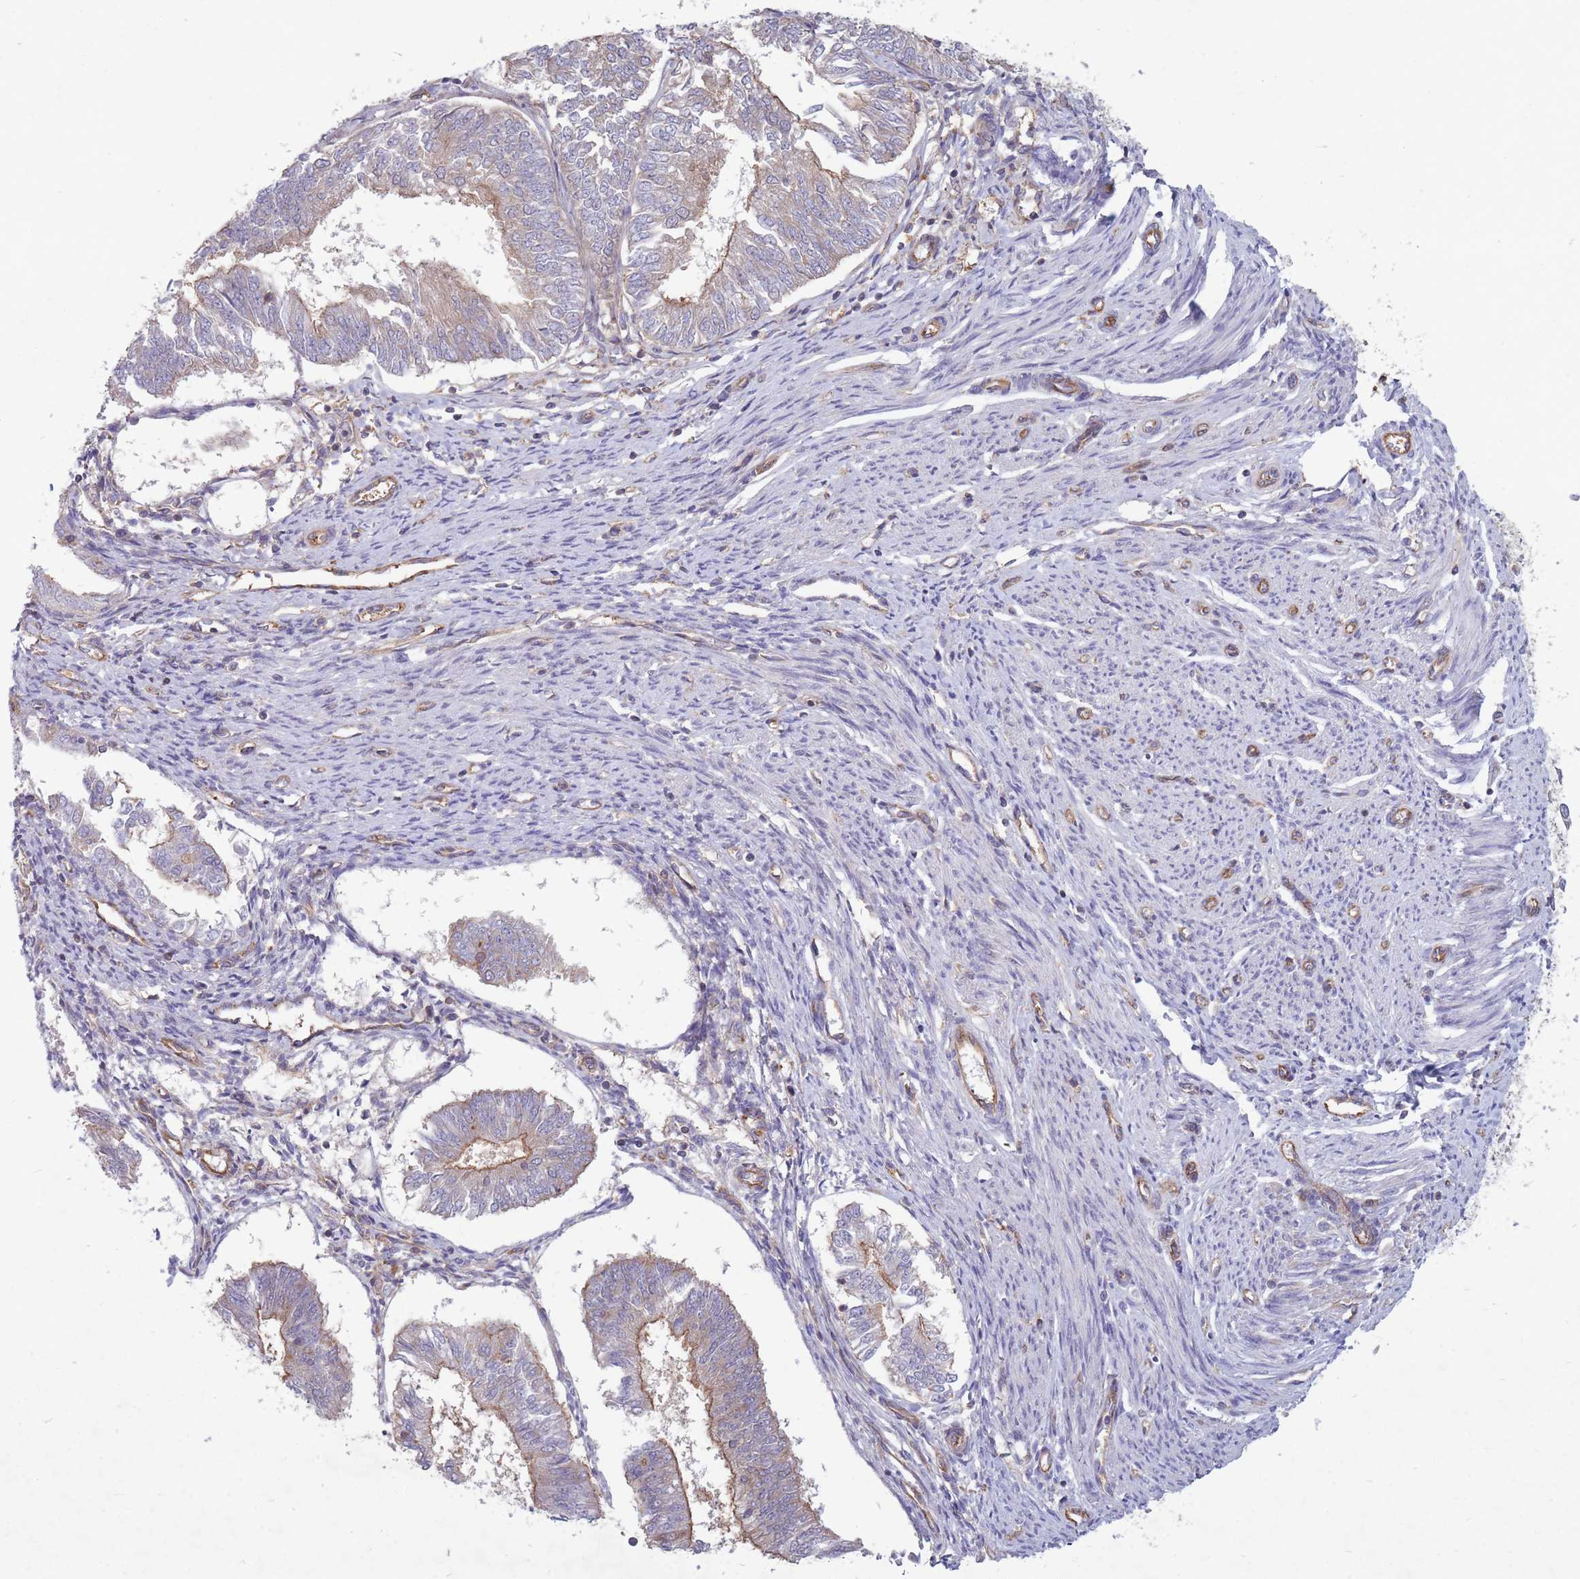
{"staining": {"intensity": "moderate", "quantity": "<25%", "location": "cytoplasmic/membranous"}, "tissue": "endometrial cancer", "cell_type": "Tumor cells", "image_type": "cancer", "snomed": [{"axis": "morphology", "description": "Adenocarcinoma, NOS"}, {"axis": "topography", "description": "Endometrium"}], "caption": "This is a histology image of immunohistochemistry staining of endometrial cancer (adenocarcinoma), which shows moderate expression in the cytoplasmic/membranous of tumor cells.", "gene": "GGA1", "patient": {"sex": "female", "age": 58}}